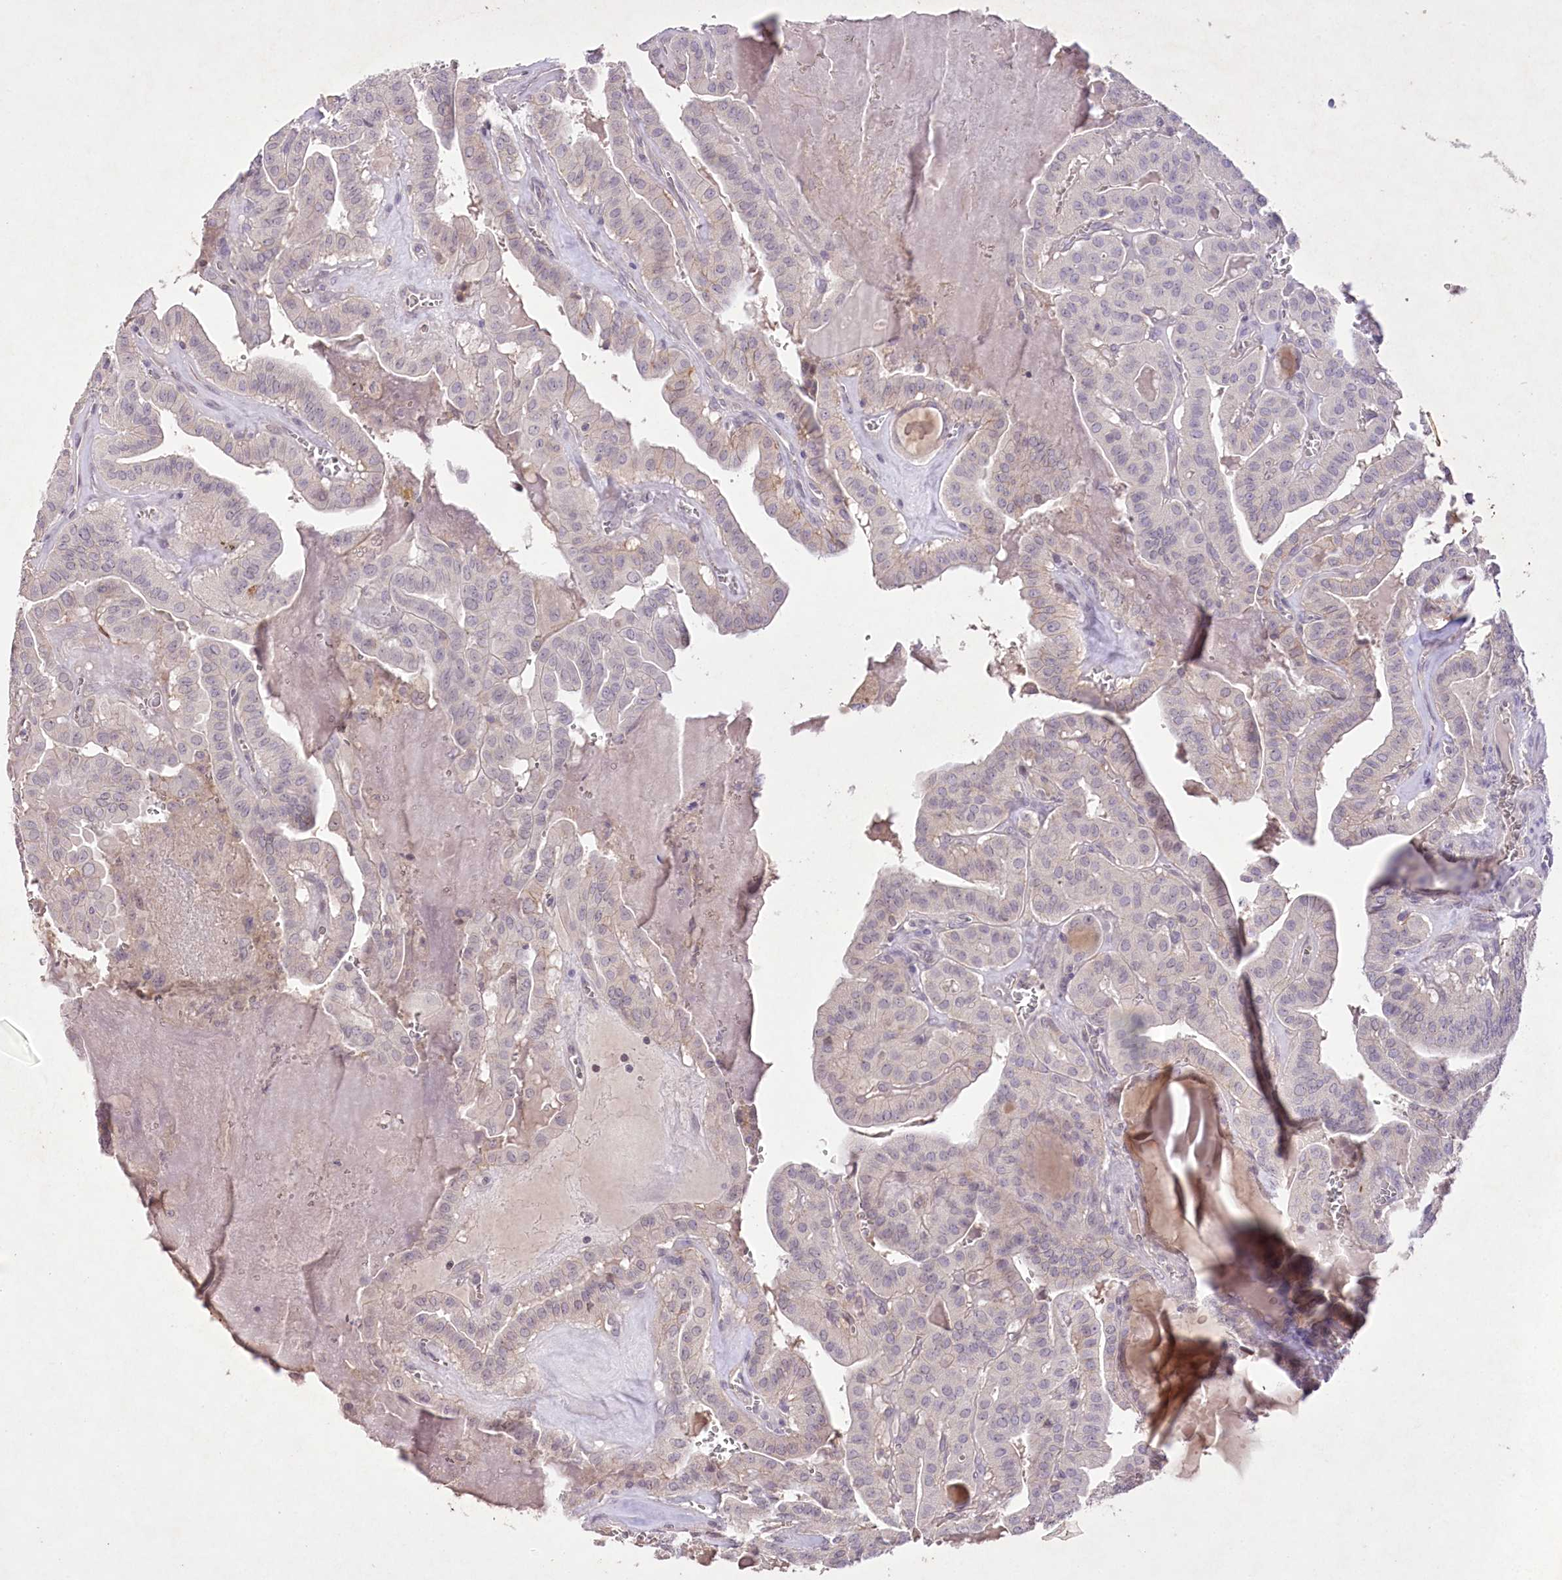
{"staining": {"intensity": "negative", "quantity": "none", "location": "none"}, "tissue": "thyroid cancer", "cell_type": "Tumor cells", "image_type": "cancer", "snomed": [{"axis": "morphology", "description": "Papillary adenocarcinoma, NOS"}, {"axis": "topography", "description": "Thyroid gland"}], "caption": "Tumor cells show no significant staining in thyroid cancer.", "gene": "ENPP1", "patient": {"sex": "male", "age": 52}}